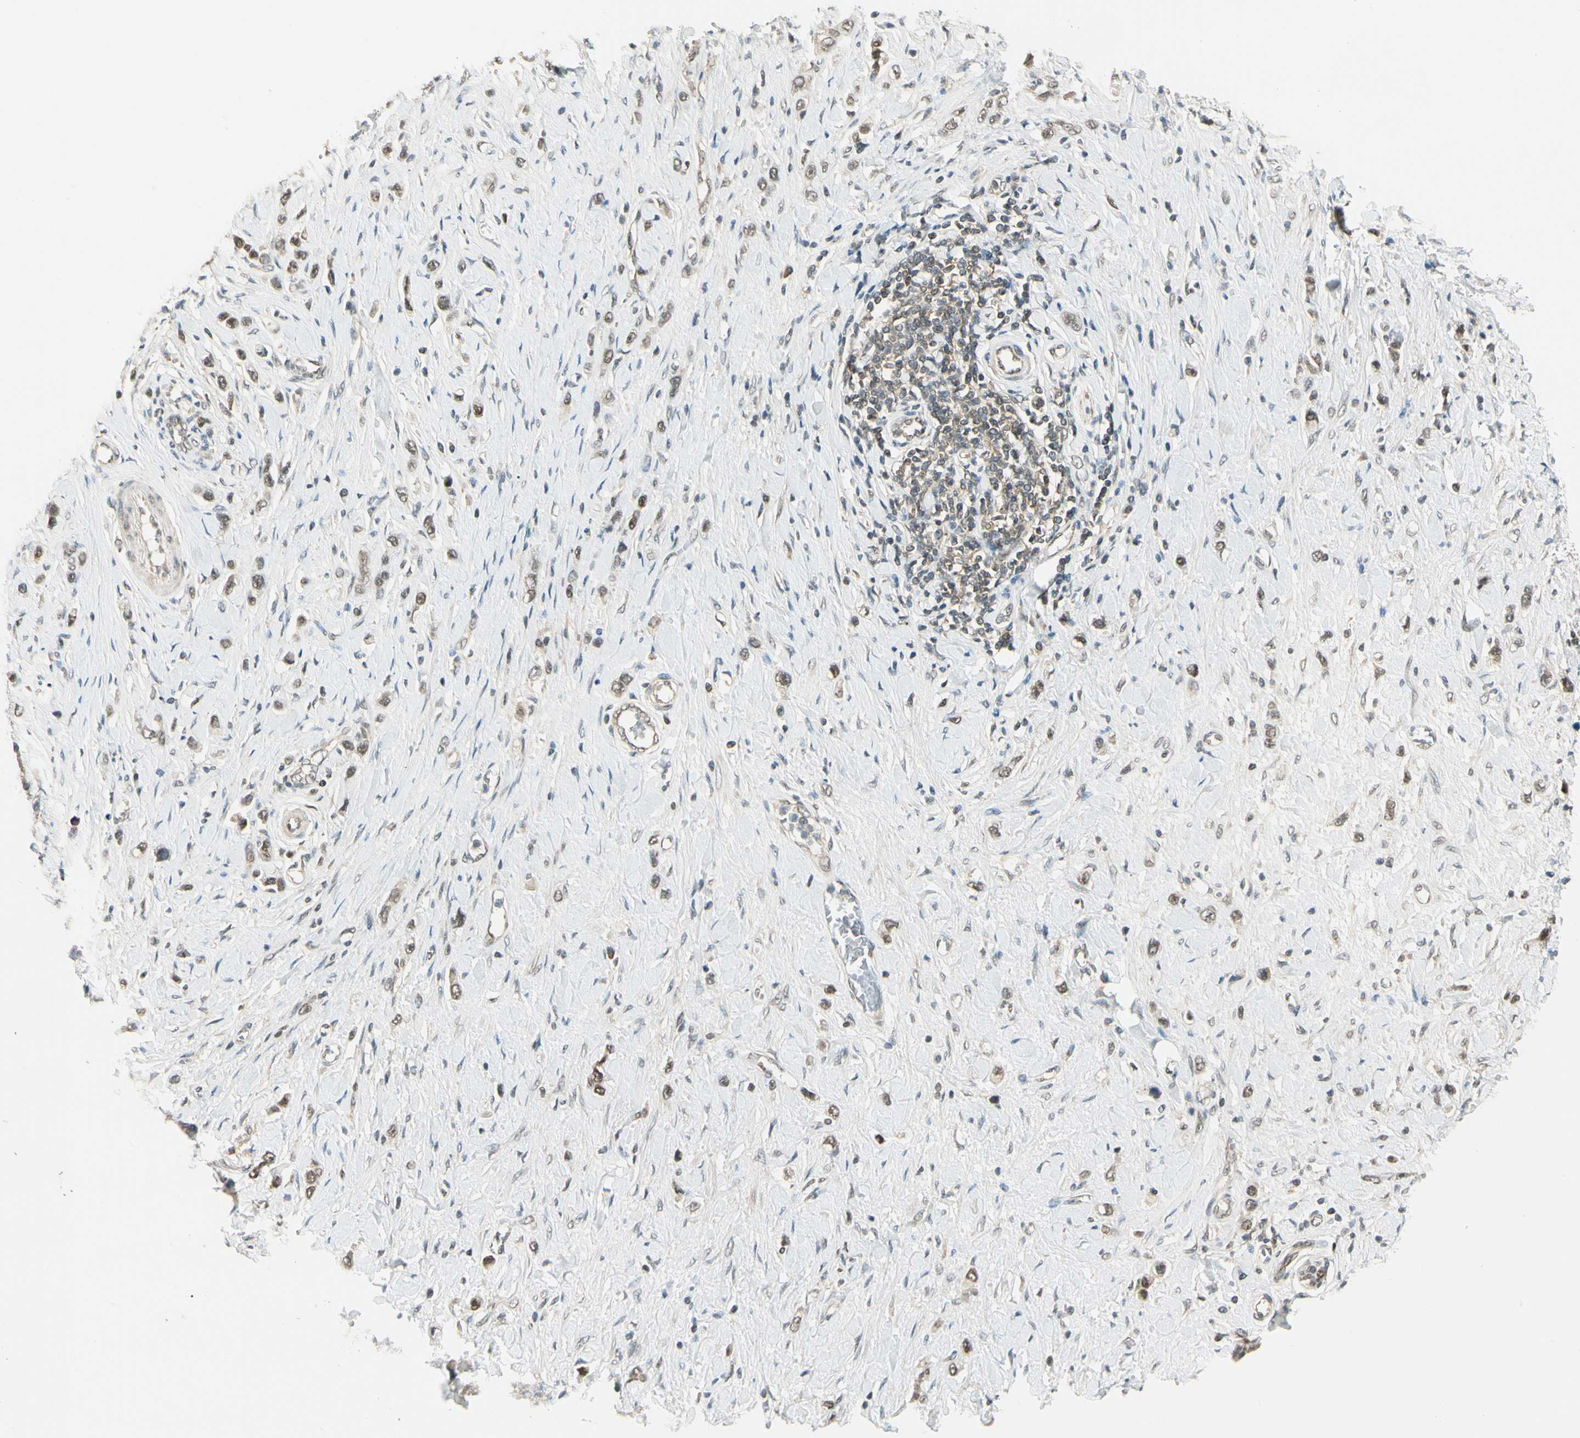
{"staining": {"intensity": "moderate", "quantity": ">75%", "location": "cytoplasmic/membranous,nuclear"}, "tissue": "stomach cancer", "cell_type": "Tumor cells", "image_type": "cancer", "snomed": [{"axis": "morphology", "description": "Normal tissue, NOS"}, {"axis": "morphology", "description": "Adenocarcinoma, NOS"}, {"axis": "topography", "description": "Stomach, upper"}, {"axis": "topography", "description": "Stomach"}], "caption": "A high-resolution image shows IHC staining of stomach adenocarcinoma, which displays moderate cytoplasmic/membranous and nuclear expression in approximately >75% of tumor cells.", "gene": "ZSCAN12", "patient": {"sex": "female", "age": 65}}